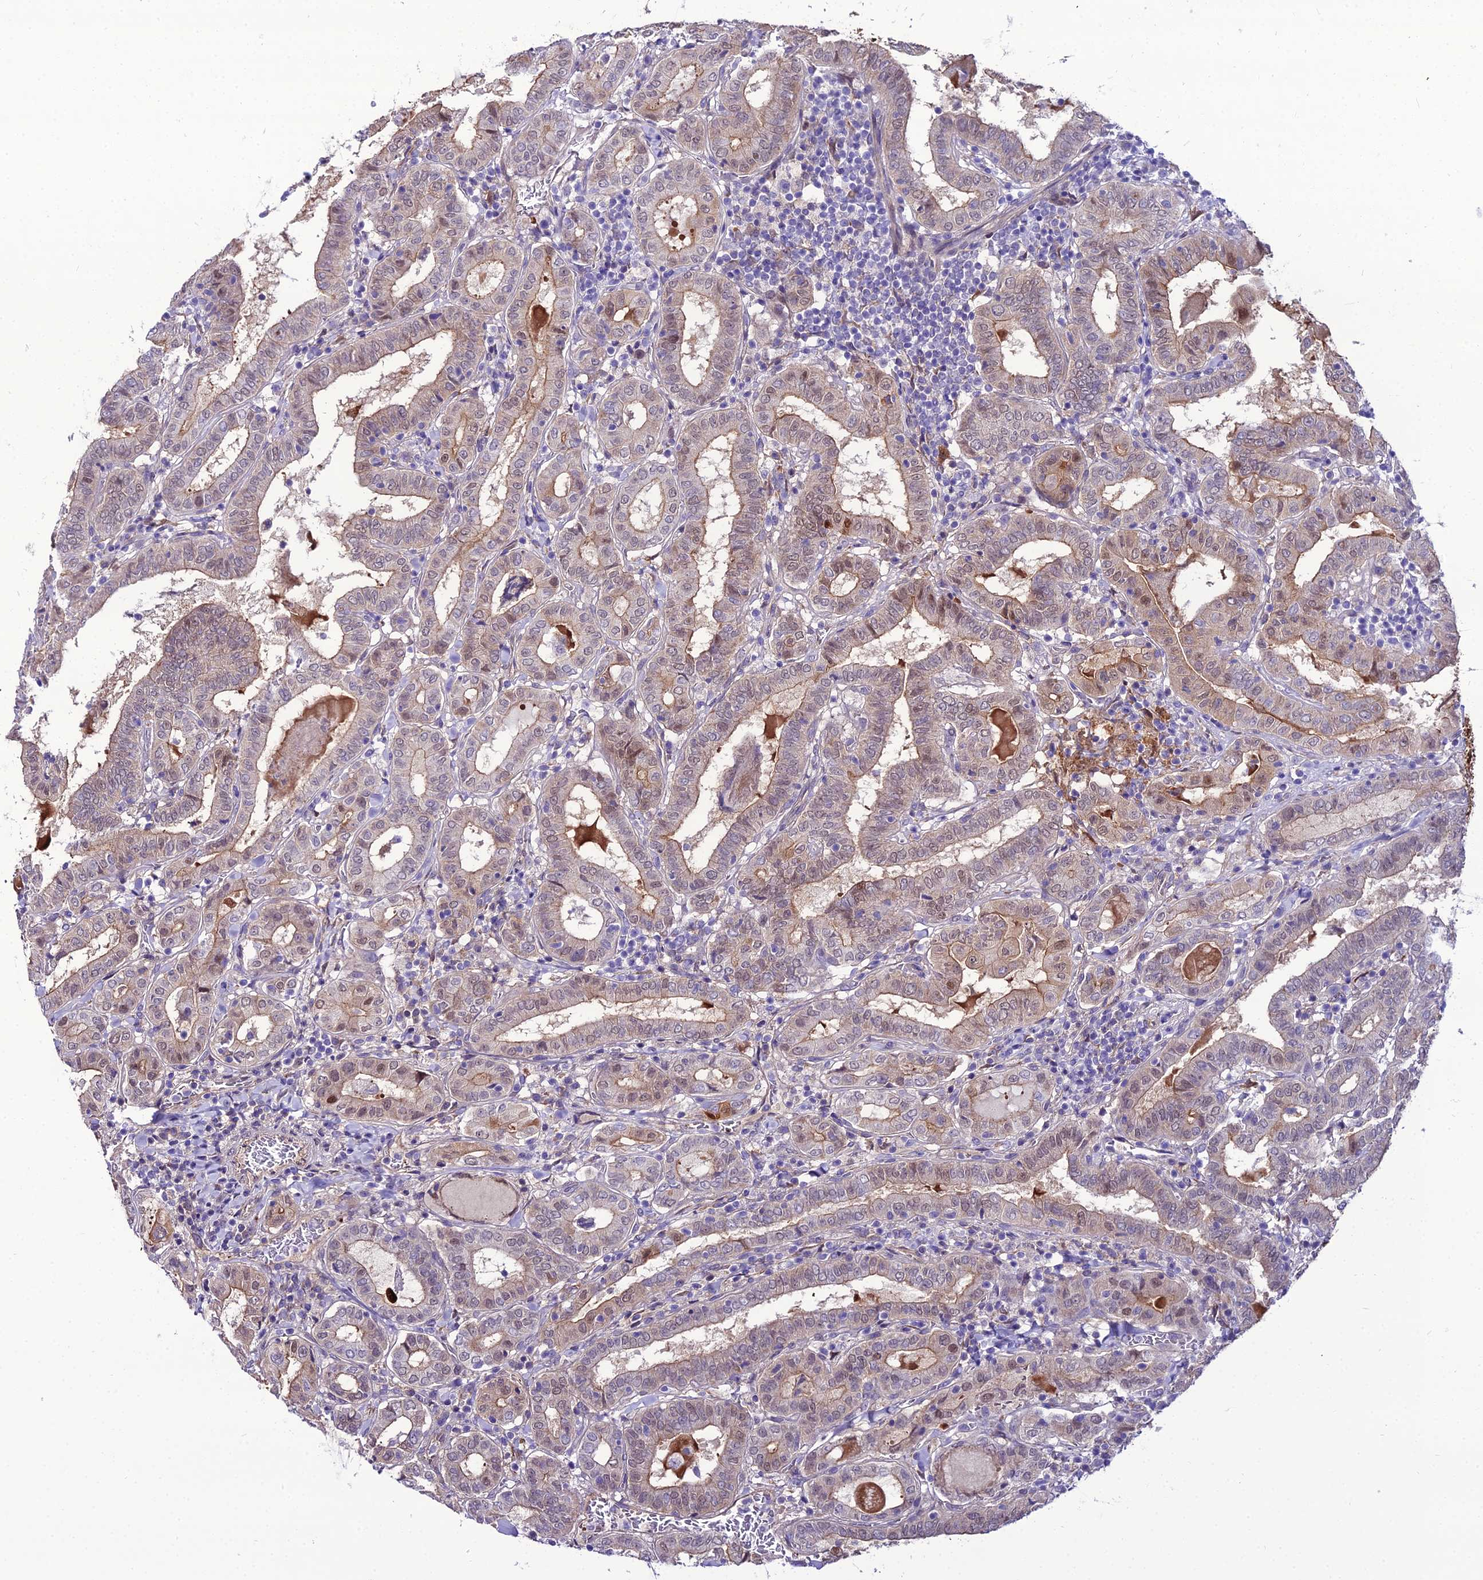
{"staining": {"intensity": "moderate", "quantity": "<25%", "location": "cytoplasmic/membranous,nuclear"}, "tissue": "thyroid cancer", "cell_type": "Tumor cells", "image_type": "cancer", "snomed": [{"axis": "morphology", "description": "Papillary adenocarcinoma, NOS"}, {"axis": "topography", "description": "Thyroid gland"}], "caption": "Thyroid papillary adenocarcinoma was stained to show a protein in brown. There is low levels of moderate cytoplasmic/membranous and nuclear expression in approximately <25% of tumor cells.", "gene": "MB21D2", "patient": {"sex": "female", "age": 72}}